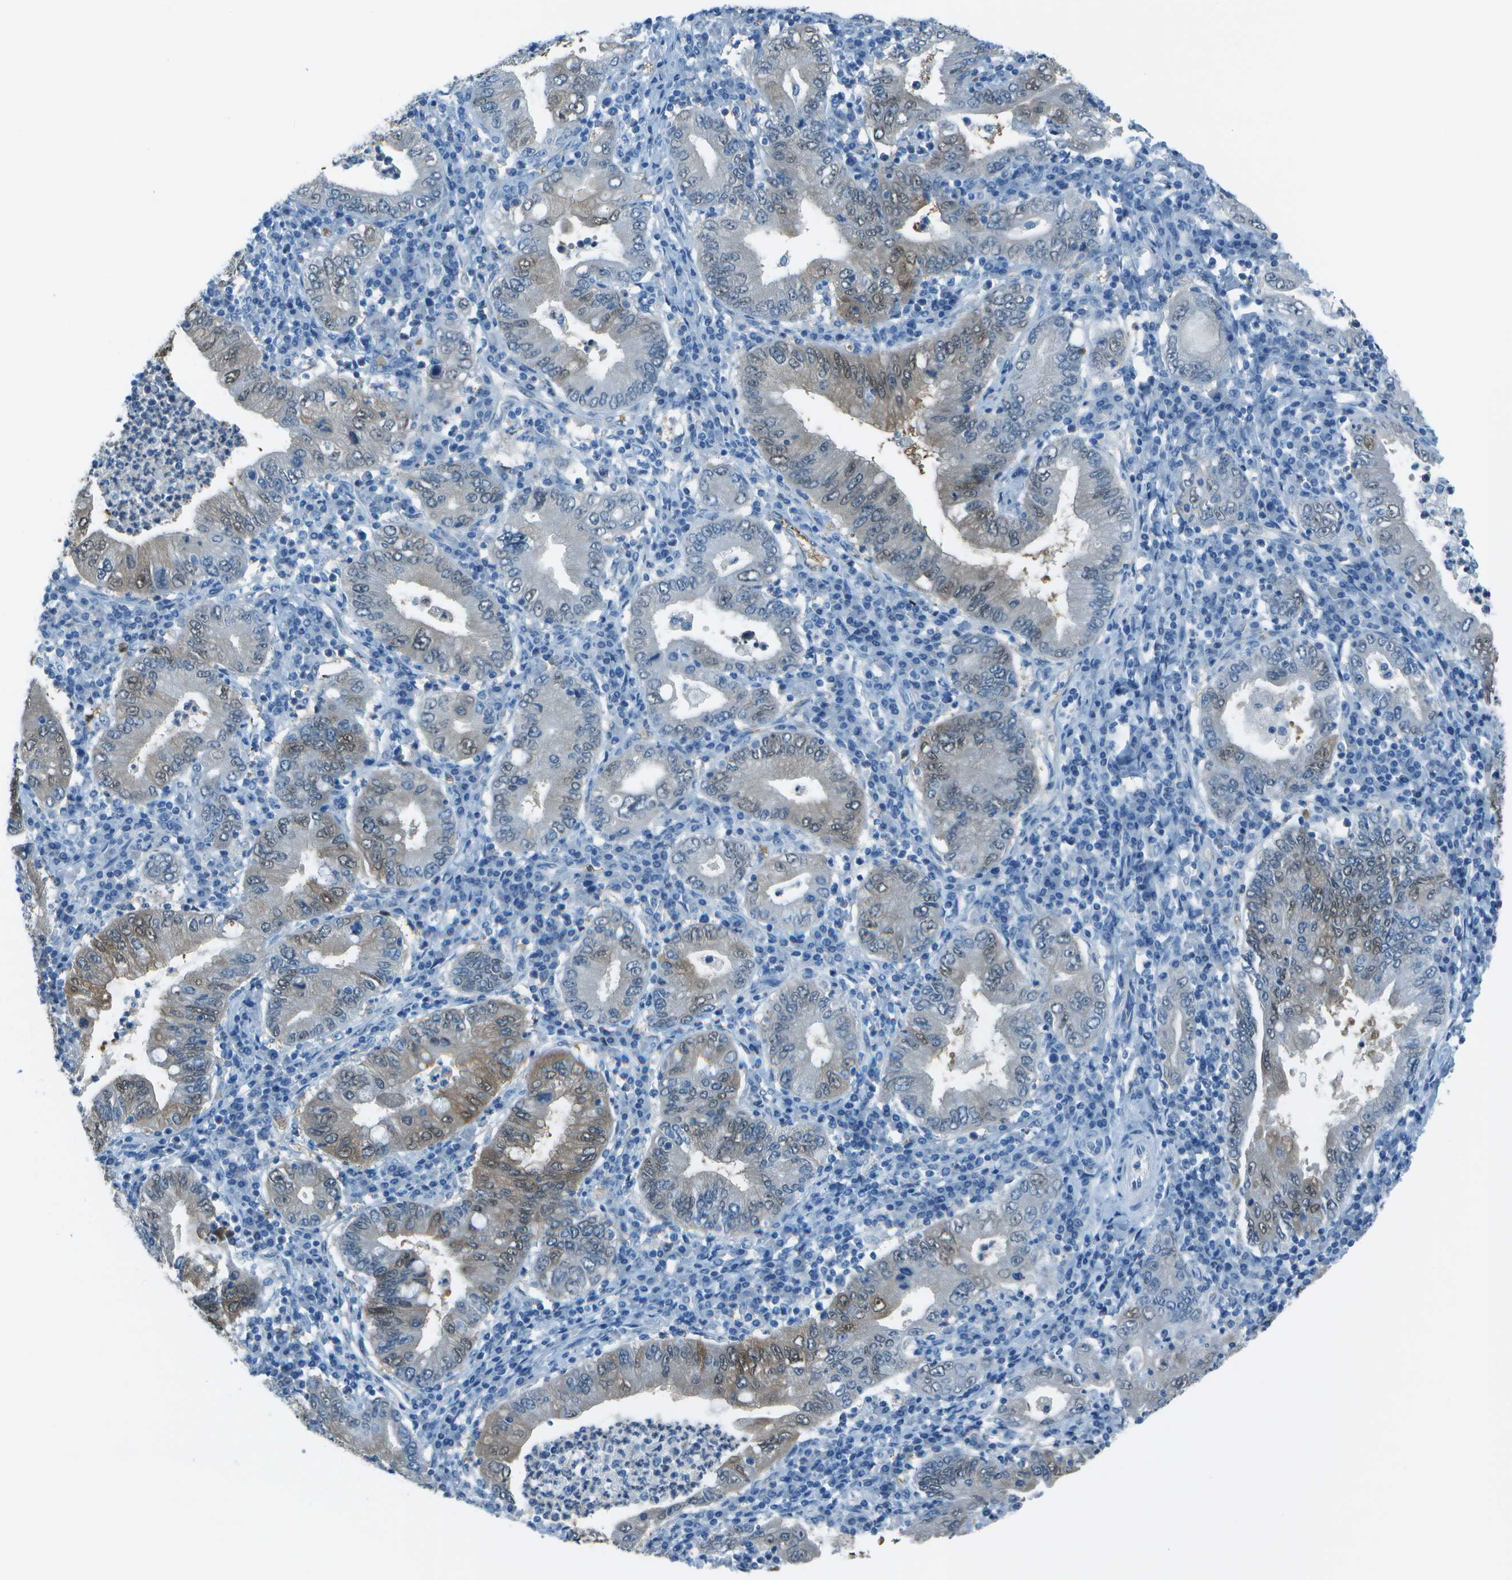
{"staining": {"intensity": "weak", "quantity": "<25%", "location": "cytoplasmic/membranous,nuclear"}, "tissue": "stomach cancer", "cell_type": "Tumor cells", "image_type": "cancer", "snomed": [{"axis": "morphology", "description": "Normal tissue, NOS"}, {"axis": "morphology", "description": "Adenocarcinoma, NOS"}, {"axis": "topography", "description": "Esophagus"}, {"axis": "topography", "description": "Stomach, upper"}, {"axis": "topography", "description": "Peripheral nerve tissue"}], "caption": "Tumor cells are negative for protein expression in human stomach cancer.", "gene": "ASL", "patient": {"sex": "male", "age": 62}}